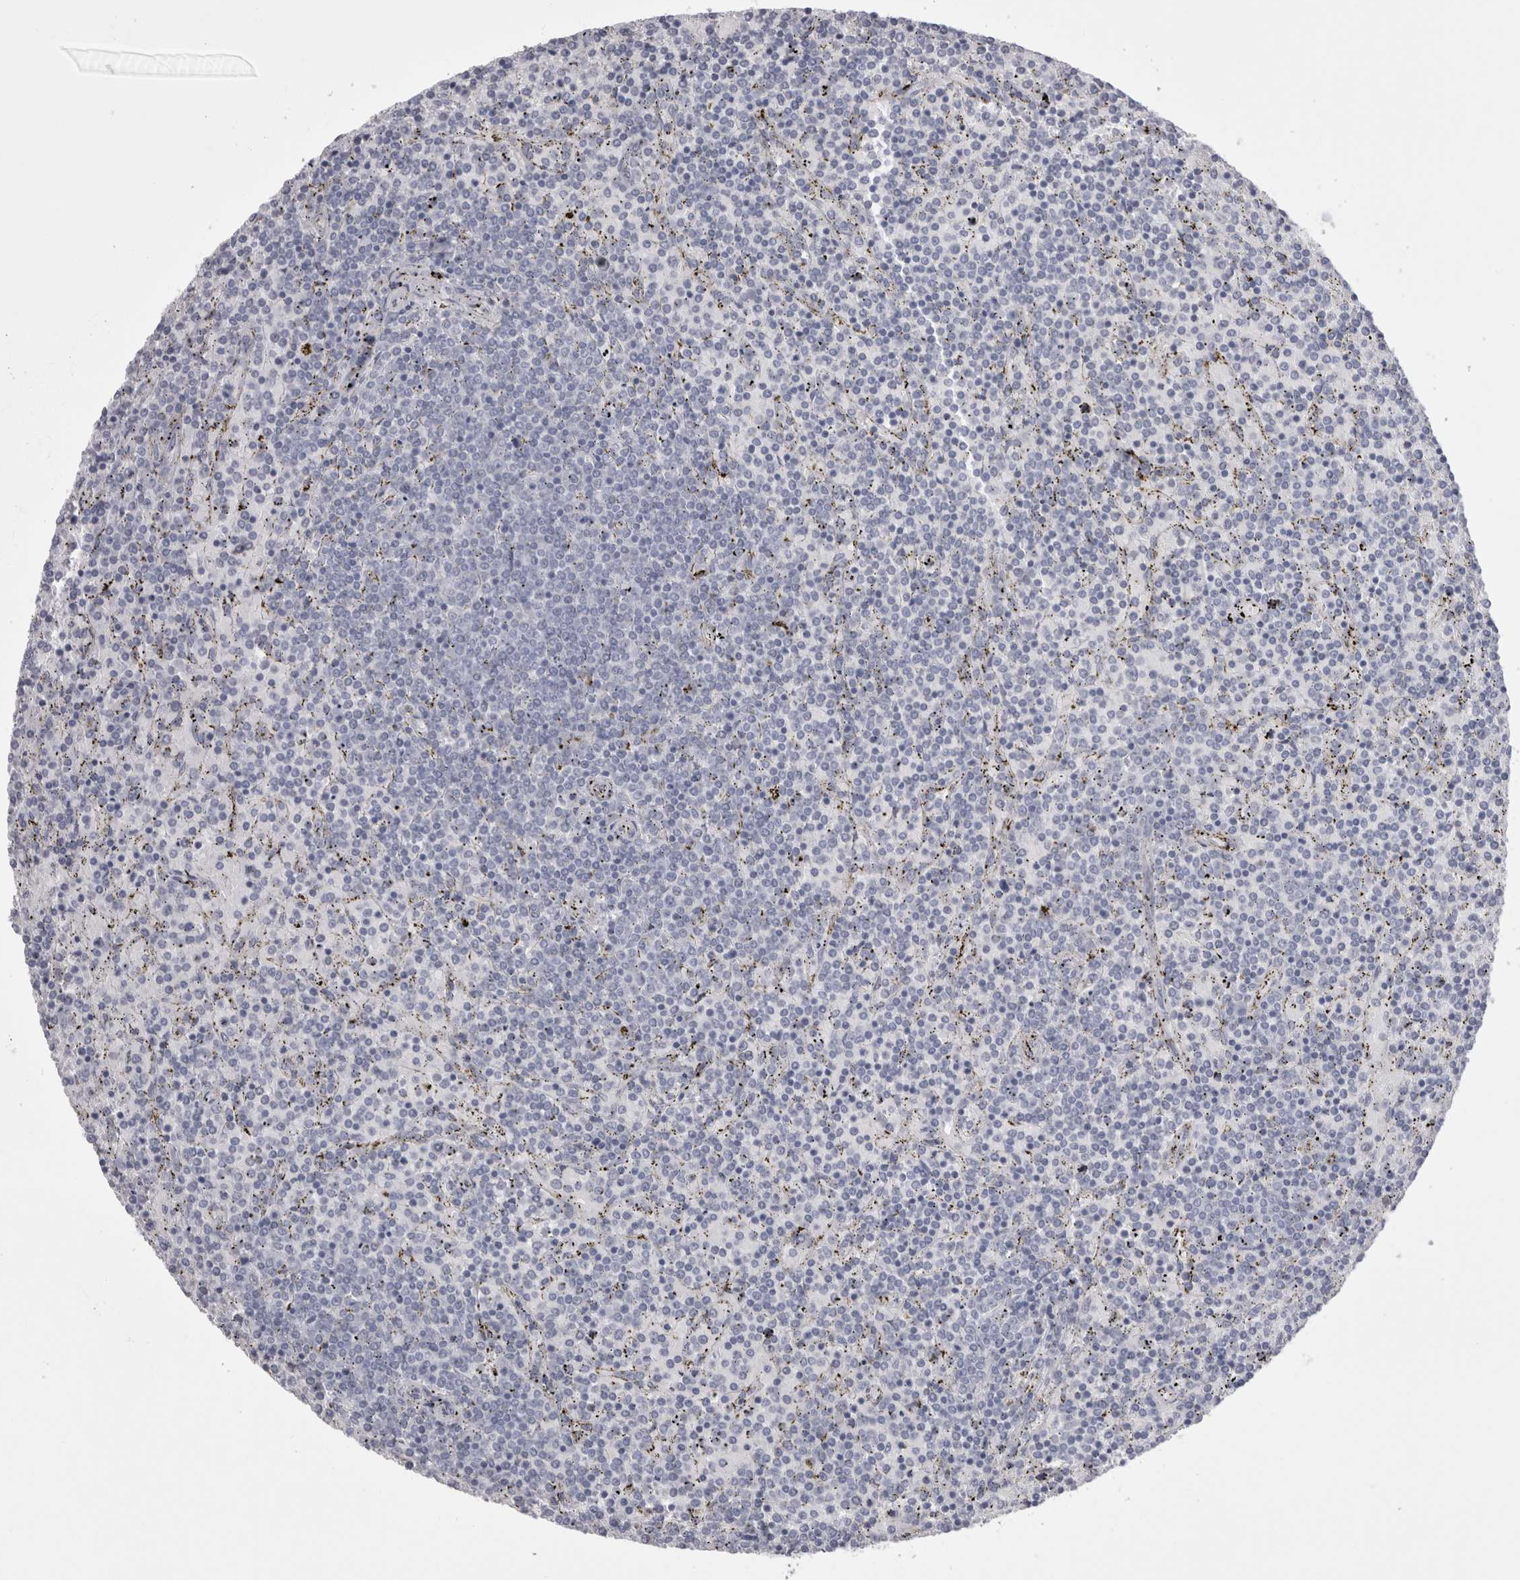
{"staining": {"intensity": "negative", "quantity": "none", "location": "none"}, "tissue": "lymphoma", "cell_type": "Tumor cells", "image_type": "cancer", "snomed": [{"axis": "morphology", "description": "Malignant lymphoma, non-Hodgkin's type, Low grade"}, {"axis": "topography", "description": "Spleen"}], "caption": "Immunohistochemical staining of malignant lymphoma, non-Hodgkin's type (low-grade) demonstrates no significant expression in tumor cells.", "gene": "SKAP1", "patient": {"sex": "female", "age": 77}}